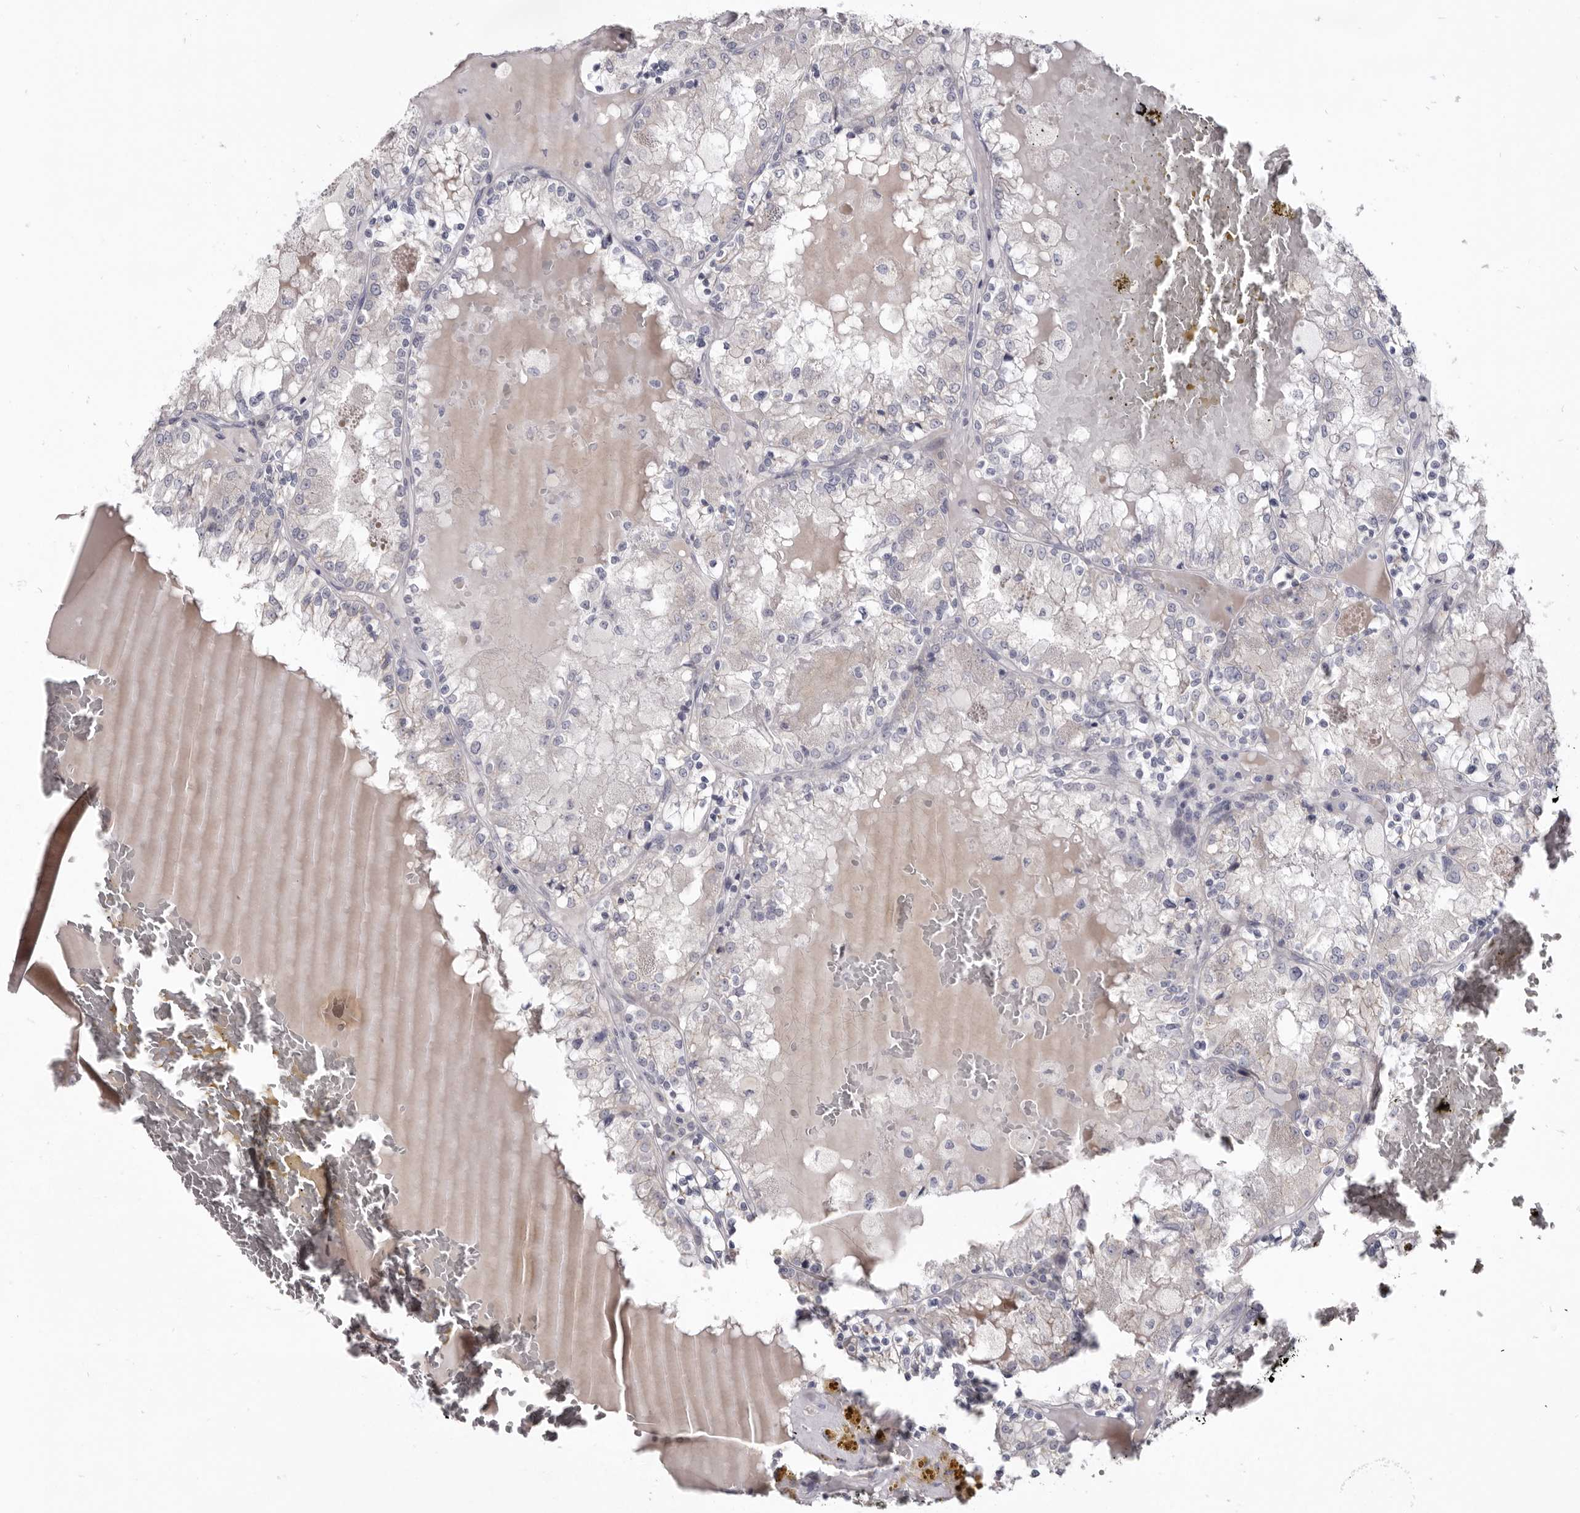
{"staining": {"intensity": "negative", "quantity": "none", "location": "none"}, "tissue": "renal cancer", "cell_type": "Tumor cells", "image_type": "cancer", "snomed": [{"axis": "morphology", "description": "Adenocarcinoma, NOS"}, {"axis": "topography", "description": "Kidney"}], "caption": "Adenocarcinoma (renal) was stained to show a protein in brown. There is no significant positivity in tumor cells.", "gene": "CGN", "patient": {"sex": "female", "age": 56}}